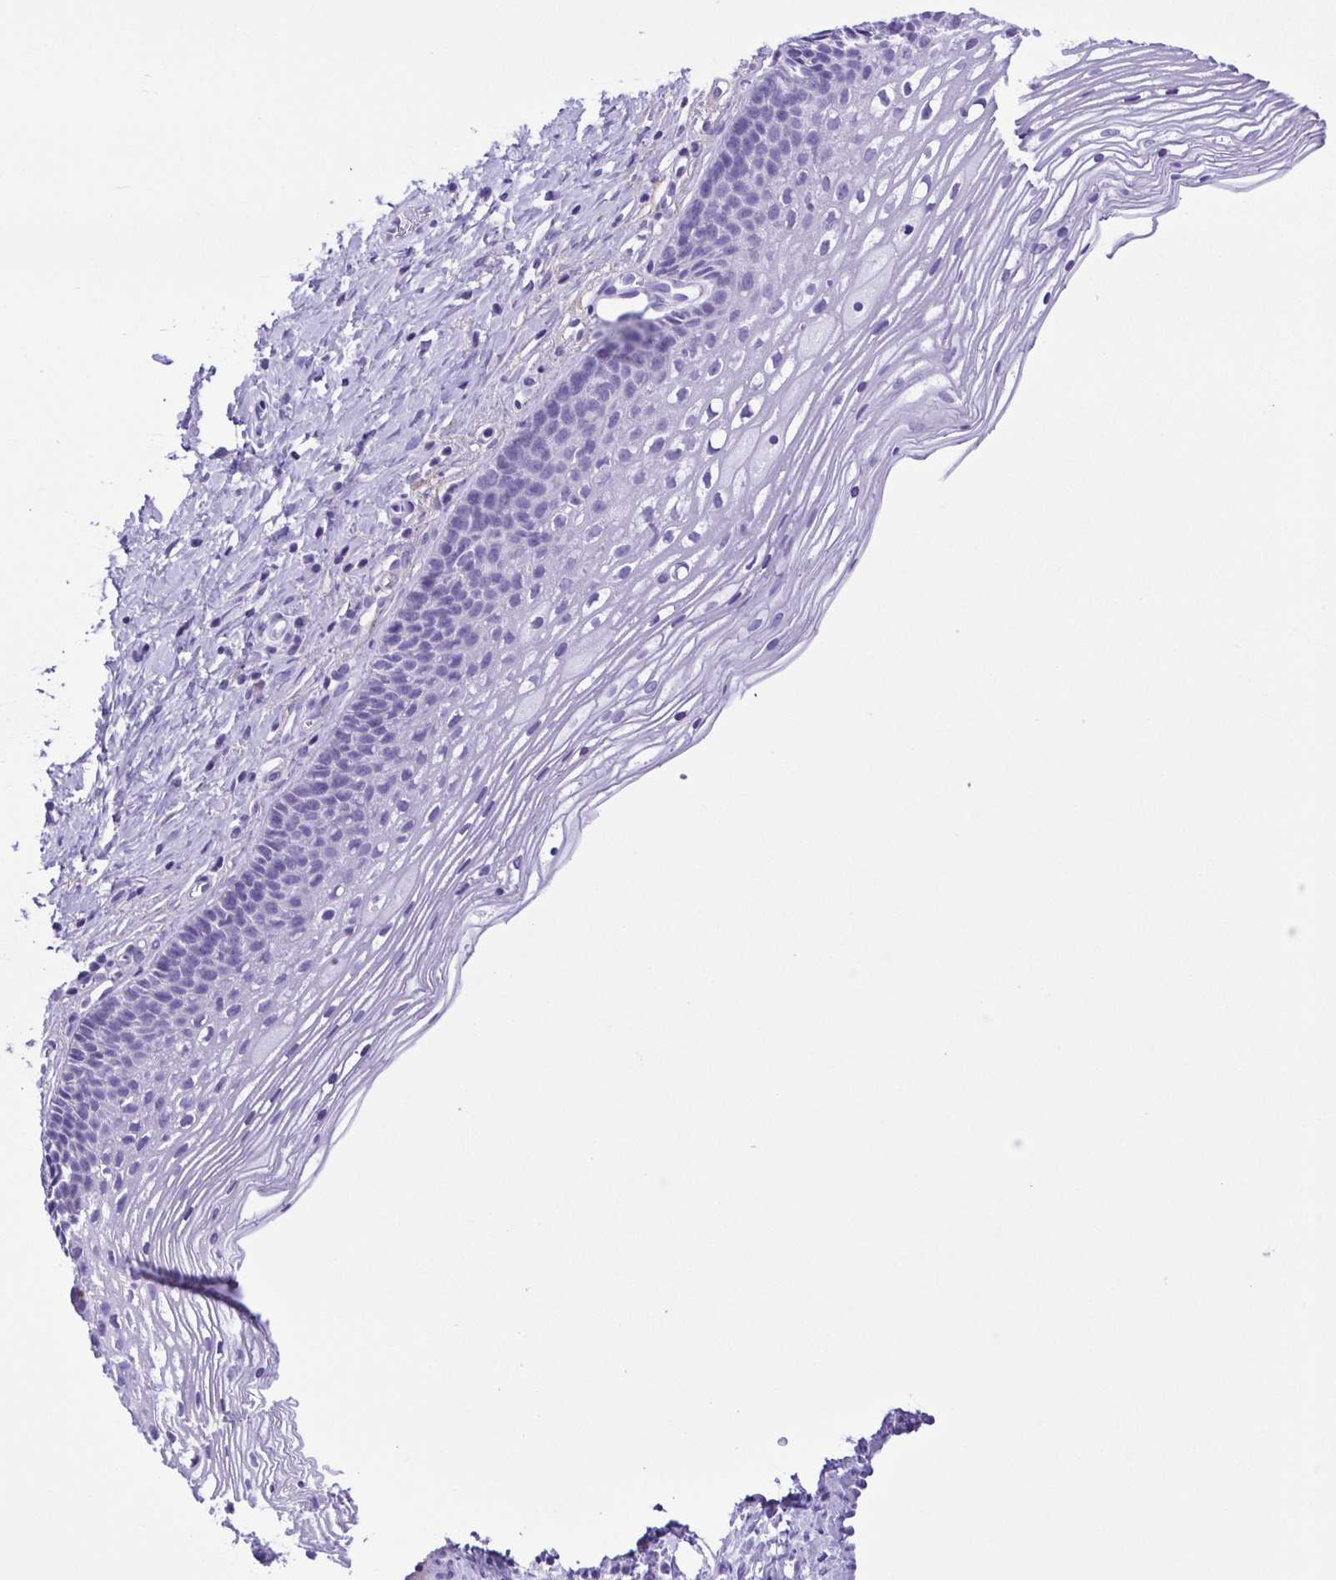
{"staining": {"intensity": "negative", "quantity": "none", "location": "none"}, "tissue": "cervix", "cell_type": "Glandular cells", "image_type": "normal", "snomed": [{"axis": "morphology", "description": "Normal tissue, NOS"}, {"axis": "topography", "description": "Cervix"}], "caption": "Cervix was stained to show a protein in brown. There is no significant staining in glandular cells. Brightfield microscopy of immunohistochemistry (IHC) stained with DAB (brown) and hematoxylin (blue), captured at high magnification.", "gene": "PAK3", "patient": {"sex": "female", "age": 34}}